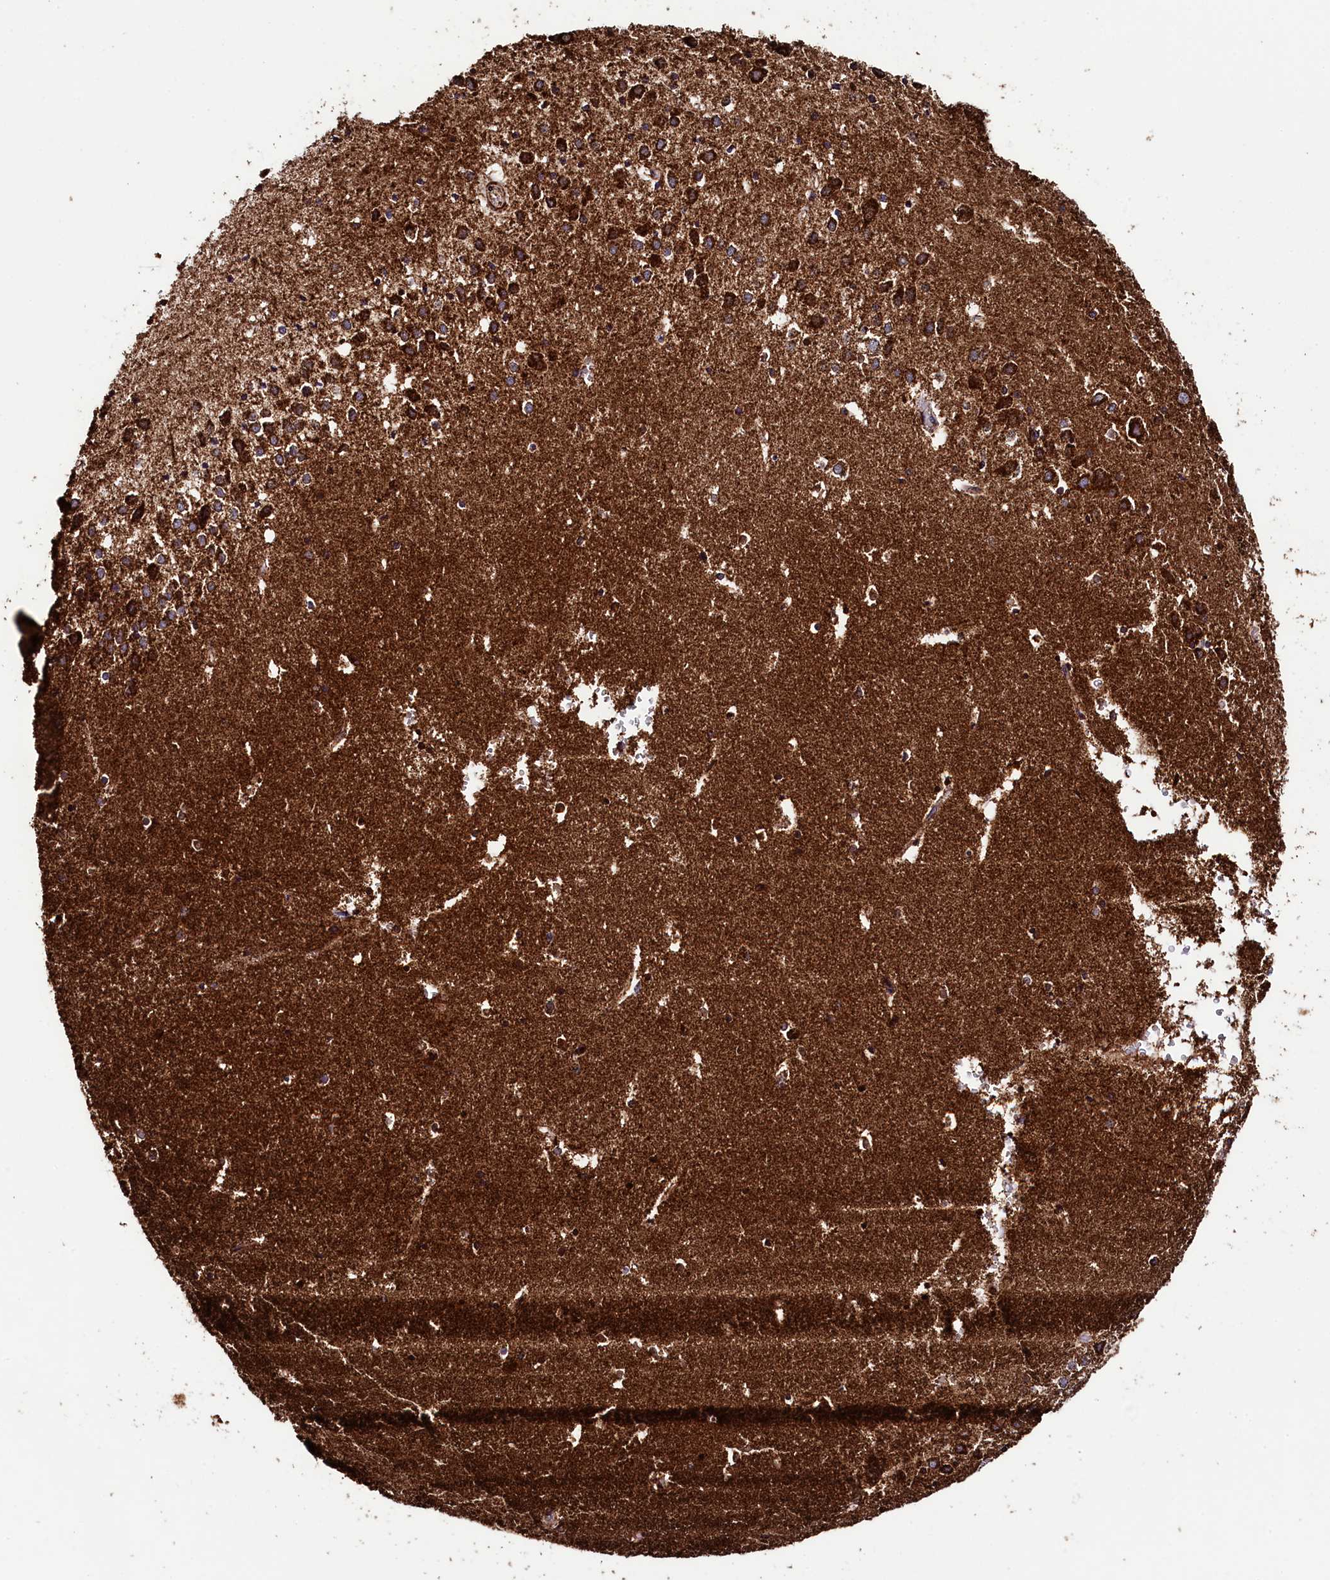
{"staining": {"intensity": "moderate", "quantity": "<25%", "location": "cytoplasmic/membranous"}, "tissue": "hippocampus", "cell_type": "Glial cells", "image_type": "normal", "snomed": [{"axis": "morphology", "description": "Normal tissue, NOS"}, {"axis": "topography", "description": "Hippocampus"}], "caption": "Glial cells display moderate cytoplasmic/membranous positivity in about <25% of cells in normal hippocampus.", "gene": "KLC2", "patient": {"sex": "female", "age": 52}}